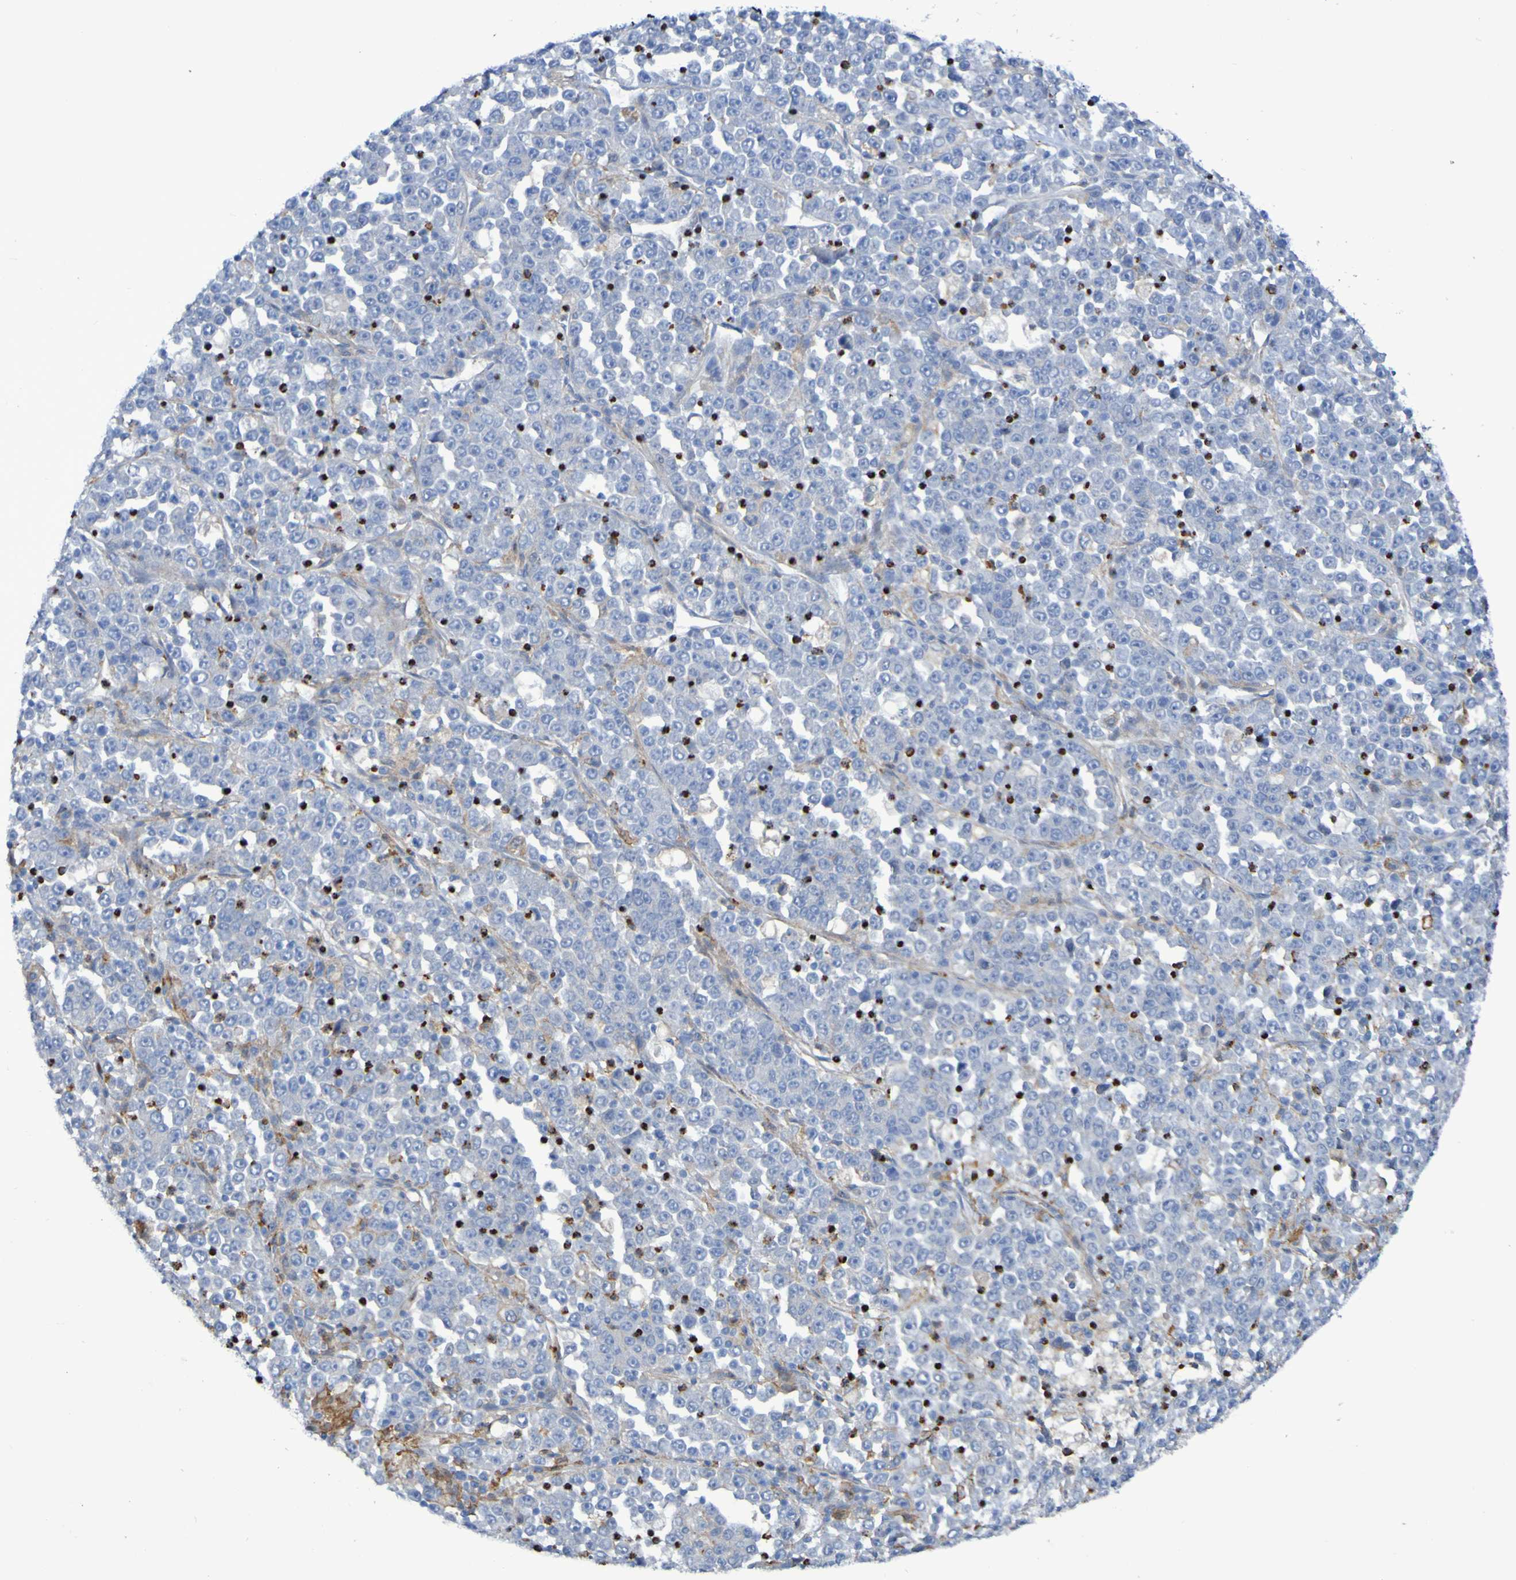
{"staining": {"intensity": "negative", "quantity": "none", "location": "none"}, "tissue": "stomach cancer", "cell_type": "Tumor cells", "image_type": "cancer", "snomed": [{"axis": "morphology", "description": "Normal tissue, NOS"}, {"axis": "morphology", "description": "Adenocarcinoma, NOS"}, {"axis": "topography", "description": "Stomach, upper"}, {"axis": "topography", "description": "Stomach"}], "caption": "Tumor cells are negative for protein expression in human stomach cancer.", "gene": "SCRG1", "patient": {"sex": "male", "age": 59}}